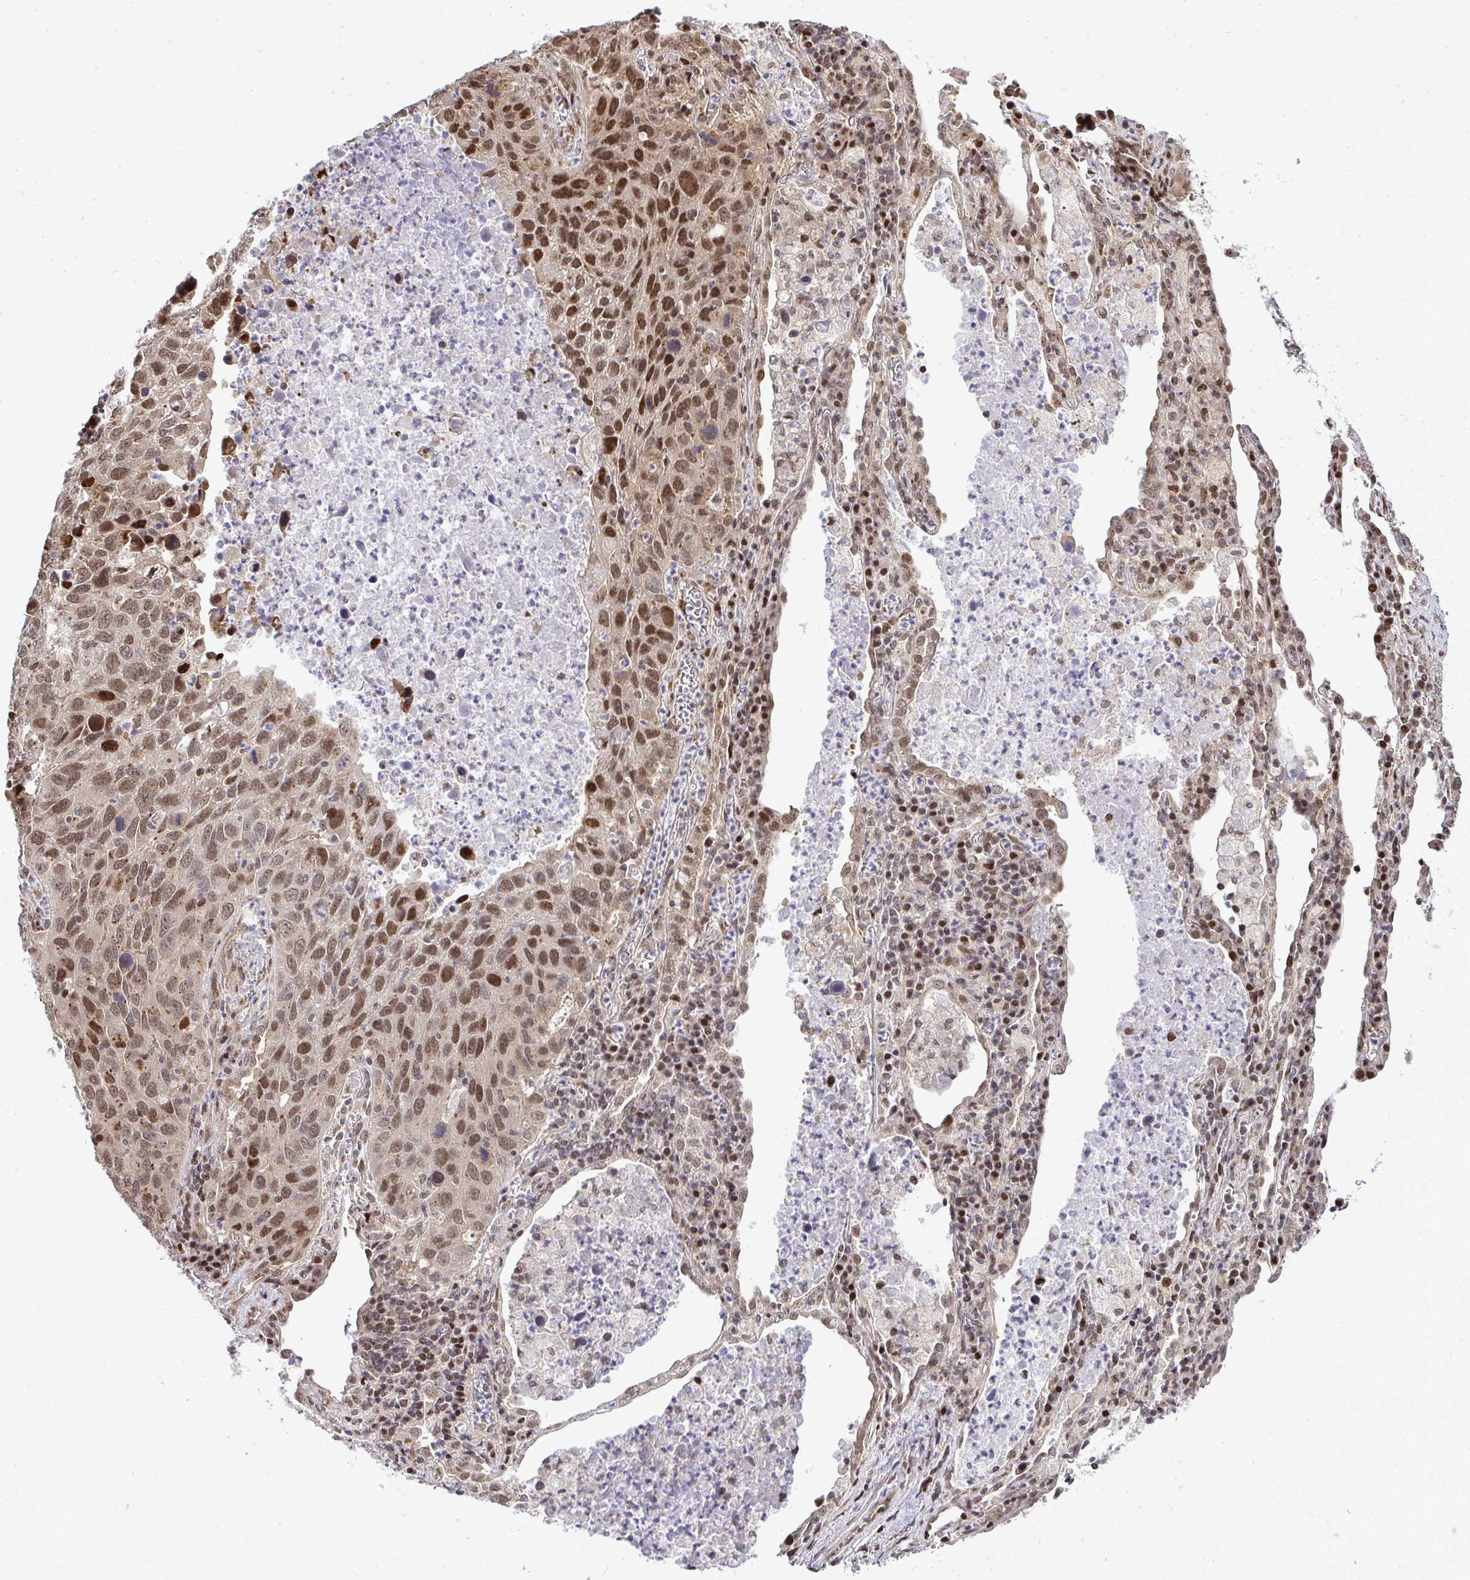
{"staining": {"intensity": "moderate", "quantity": ">75%", "location": "nuclear"}, "tissue": "lung cancer", "cell_type": "Tumor cells", "image_type": "cancer", "snomed": [{"axis": "morphology", "description": "Squamous cell carcinoma, NOS"}, {"axis": "topography", "description": "Lung"}], "caption": "IHC (DAB) staining of lung cancer (squamous cell carcinoma) demonstrates moderate nuclear protein positivity in about >75% of tumor cells.", "gene": "PIGY", "patient": {"sex": "female", "age": 61}}